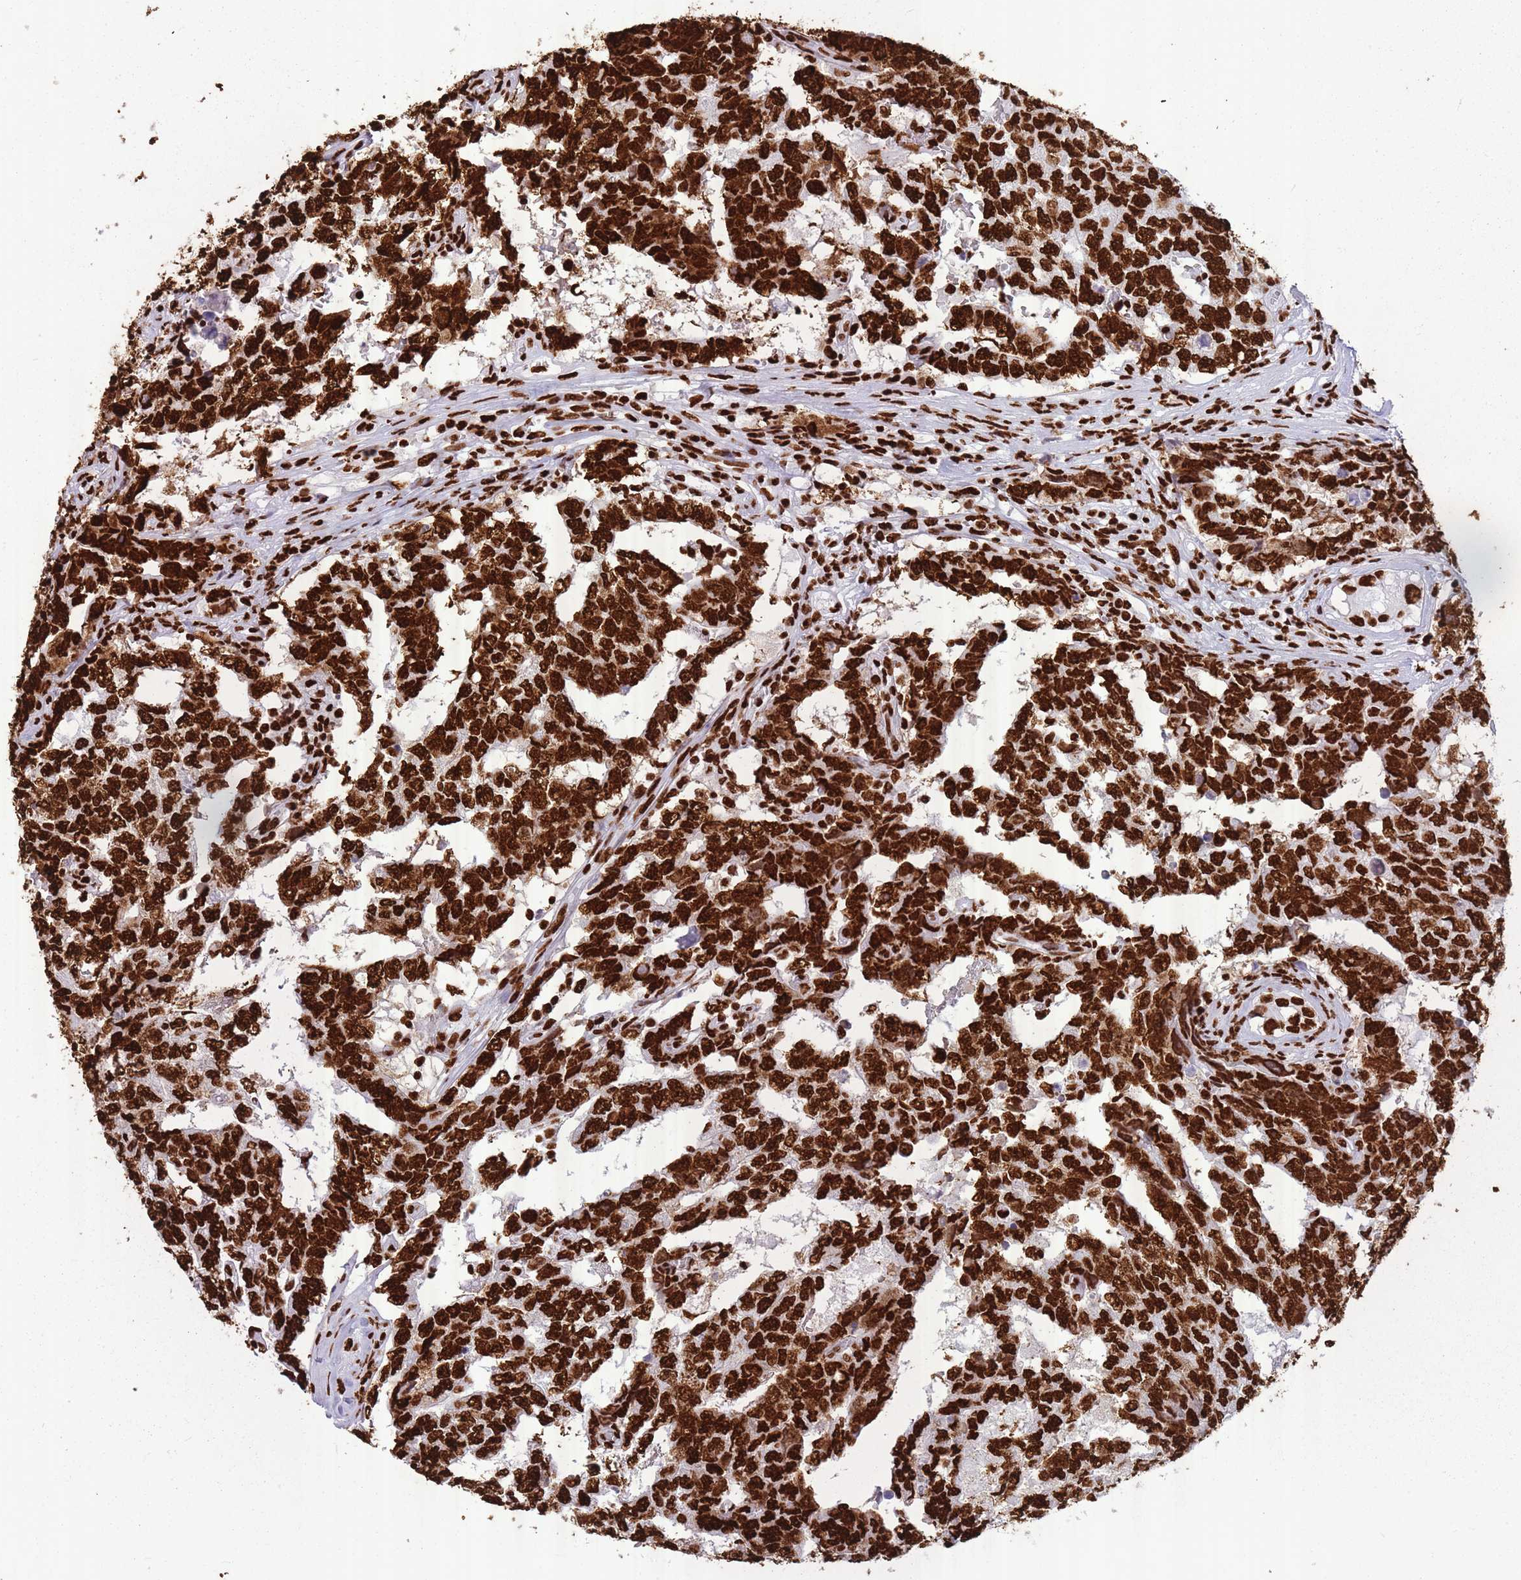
{"staining": {"intensity": "strong", "quantity": ">75%", "location": "nuclear"}, "tissue": "testis cancer", "cell_type": "Tumor cells", "image_type": "cancer", "snomed": [{"axis": "morphology", "description": "Carcinoma, Embryonal, NOS"}, {"axis": "topography", "description": "Testis"}], "caption": "Strong nuclear expression for a protein is appreciated in about >75% of tumor cells of testis cancer using immunohistochemistry.", "gene": "HNRNPUL1", "patient": {"sex": "male", "age": 25}}